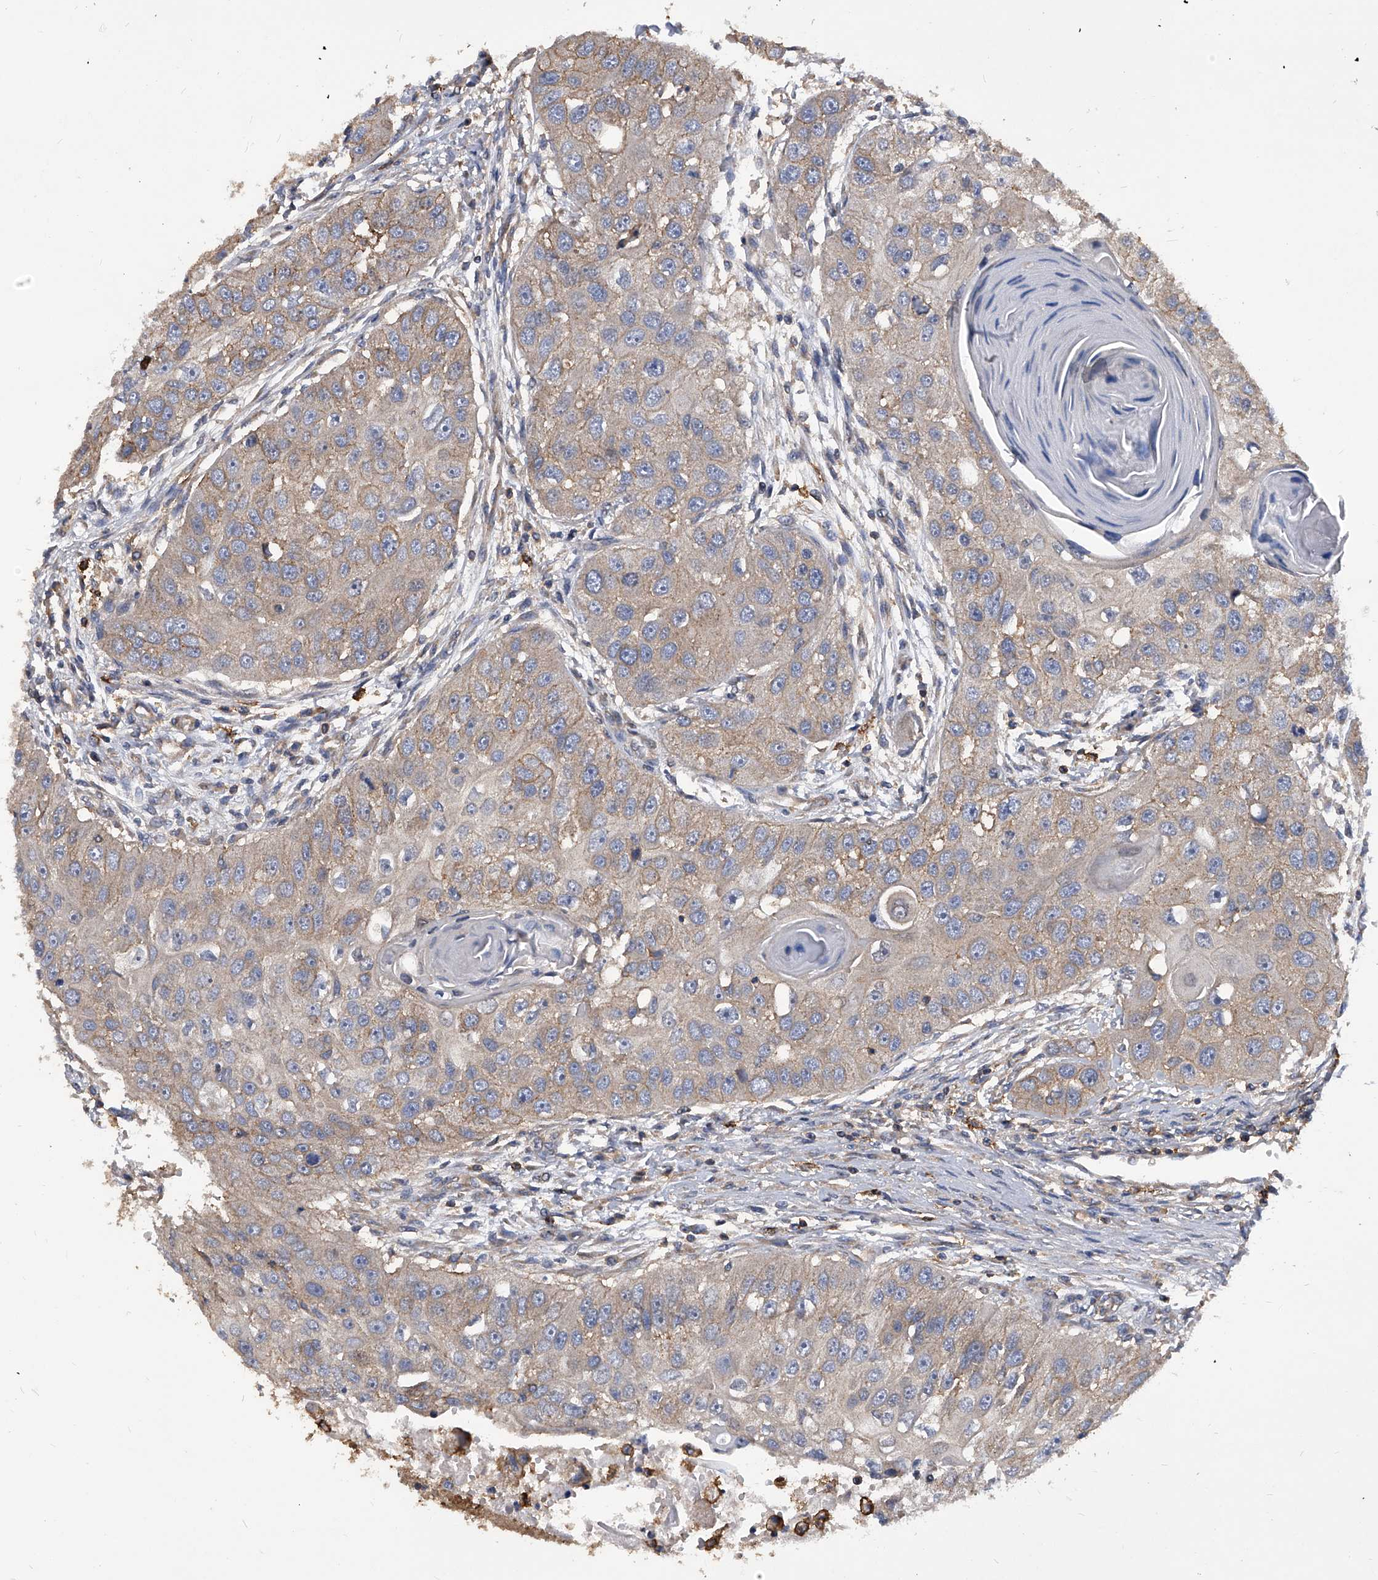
{"staining": {"intensity": "weak", "quantity": "25%-75%", "location": "cytoplasmic/membranous"}, "tissue": "head and neck cancer", "cell_type": "Tumor cells", "image_type": "cancer", "snomed": [{"axis": "morphology", "description": "Normal tissue, NOS"}, {"axis": "morphology", "description": "Squamous cell carcinoma, NOS"}, {"axis": "topography", "description": "Skeletal muscle"}, {"axis": "topography", "description": "Head-Neck"}], "caption": "Head and neck cancer (squamous cell carcinoma) stained with a brown dye demonstrates weak cytoplasmic/membranous positive expression in about 25%-75% of tumor cells.", "gene": "ATG5", "patient": {"sex": "male", "age": 51}}